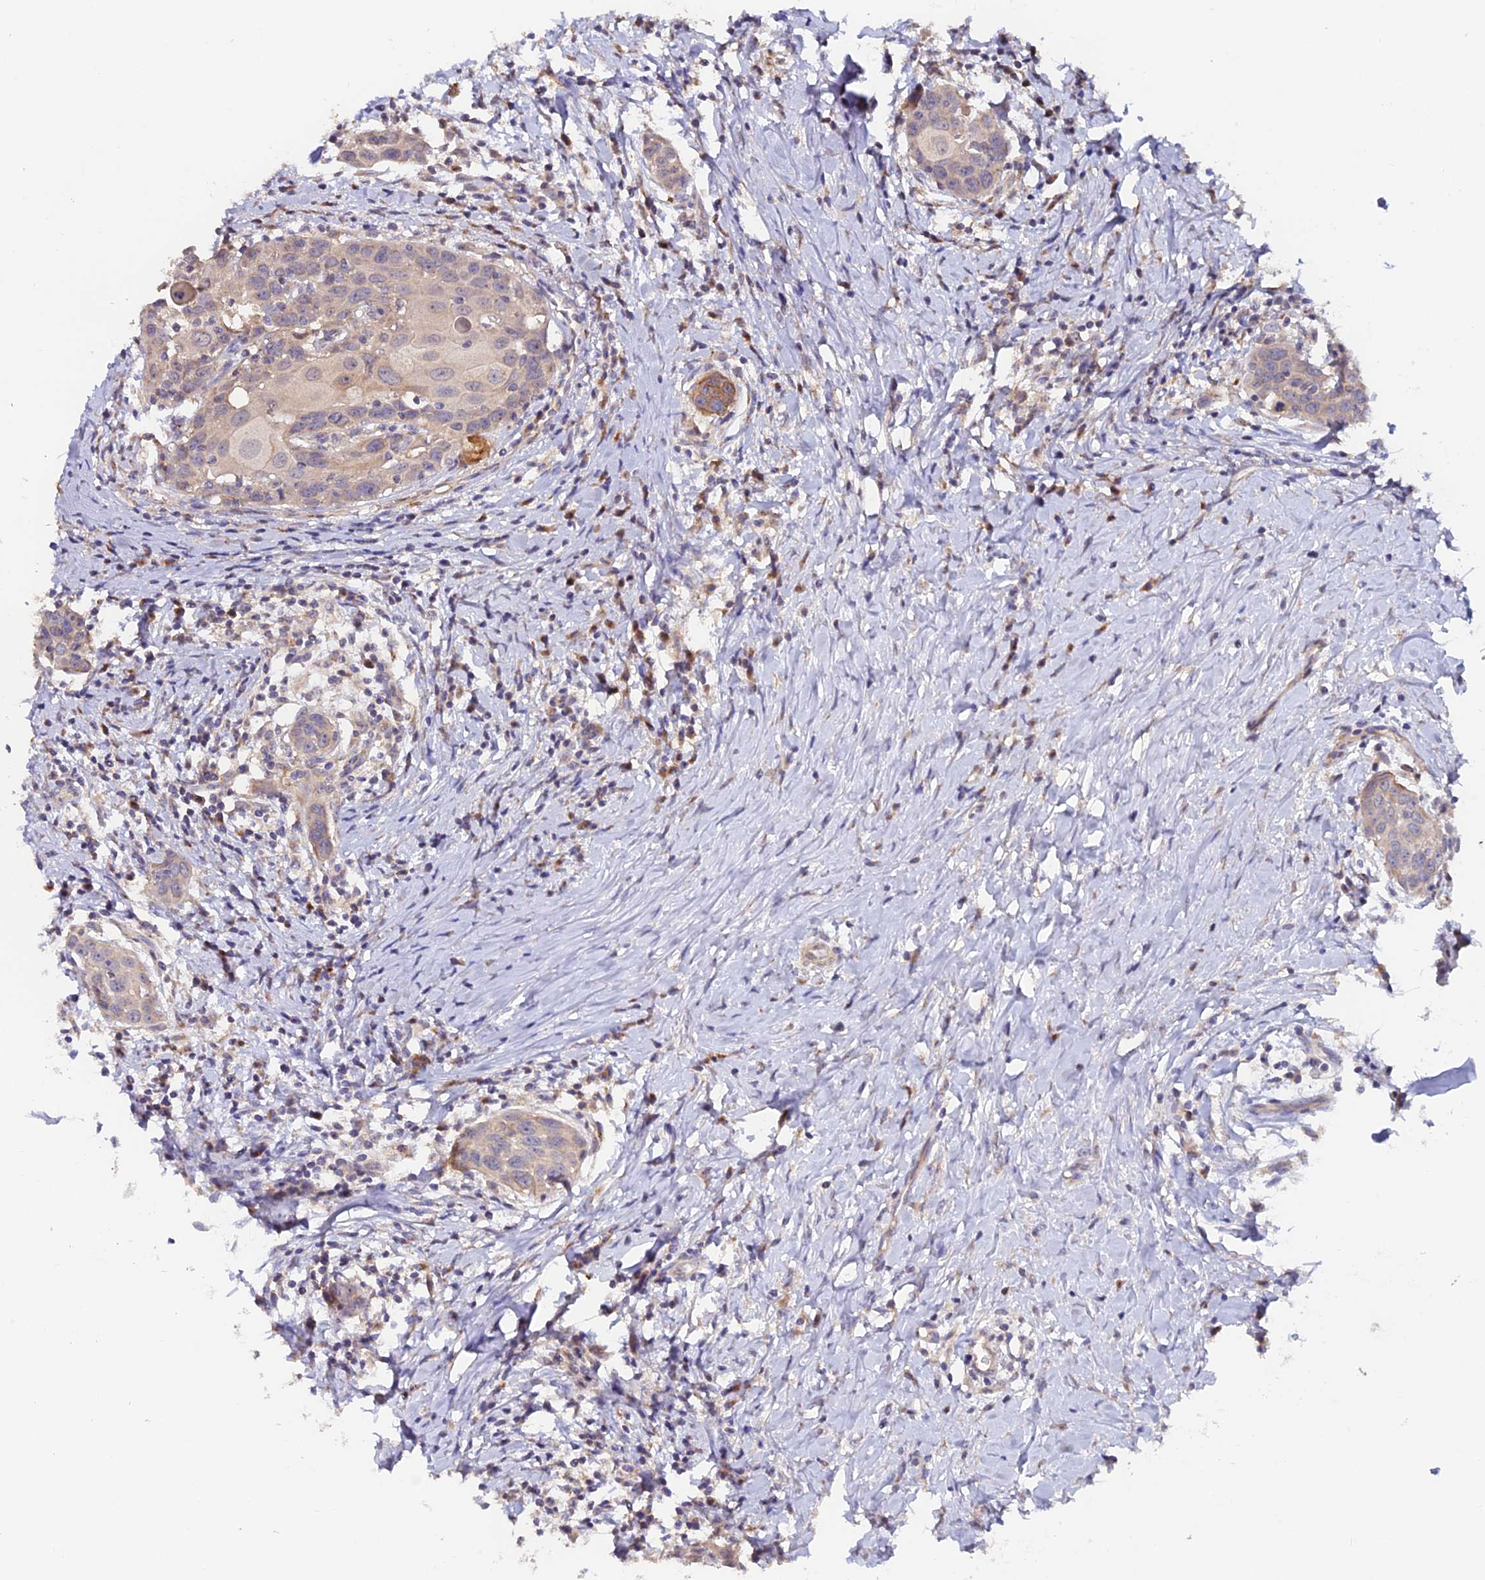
{"staining": {"intensity": "weak", "quantity": ">75%", "location": "cytoplasmic/membranous"}, "tissue": "head and neck cancer", "cell_type": "Tumor cells", "image_type": "cancer", "snomed": [{"axis": "morphology", "description": "Squamous cell carcinoma, NOS"}, {"axis": "topography", "description": "Oral tissue"}, {"axis": "topography", "description": "Head-Neck"}], "caption": "Immunohistochemistry (IHC) of human head and neck cancer demonstrates low levels of weak cytoplasmic/membranous expression in approximately >75% of tumor cells.", "gene": "TANGO6", "patient": {"sex": "female", "age": 50}}